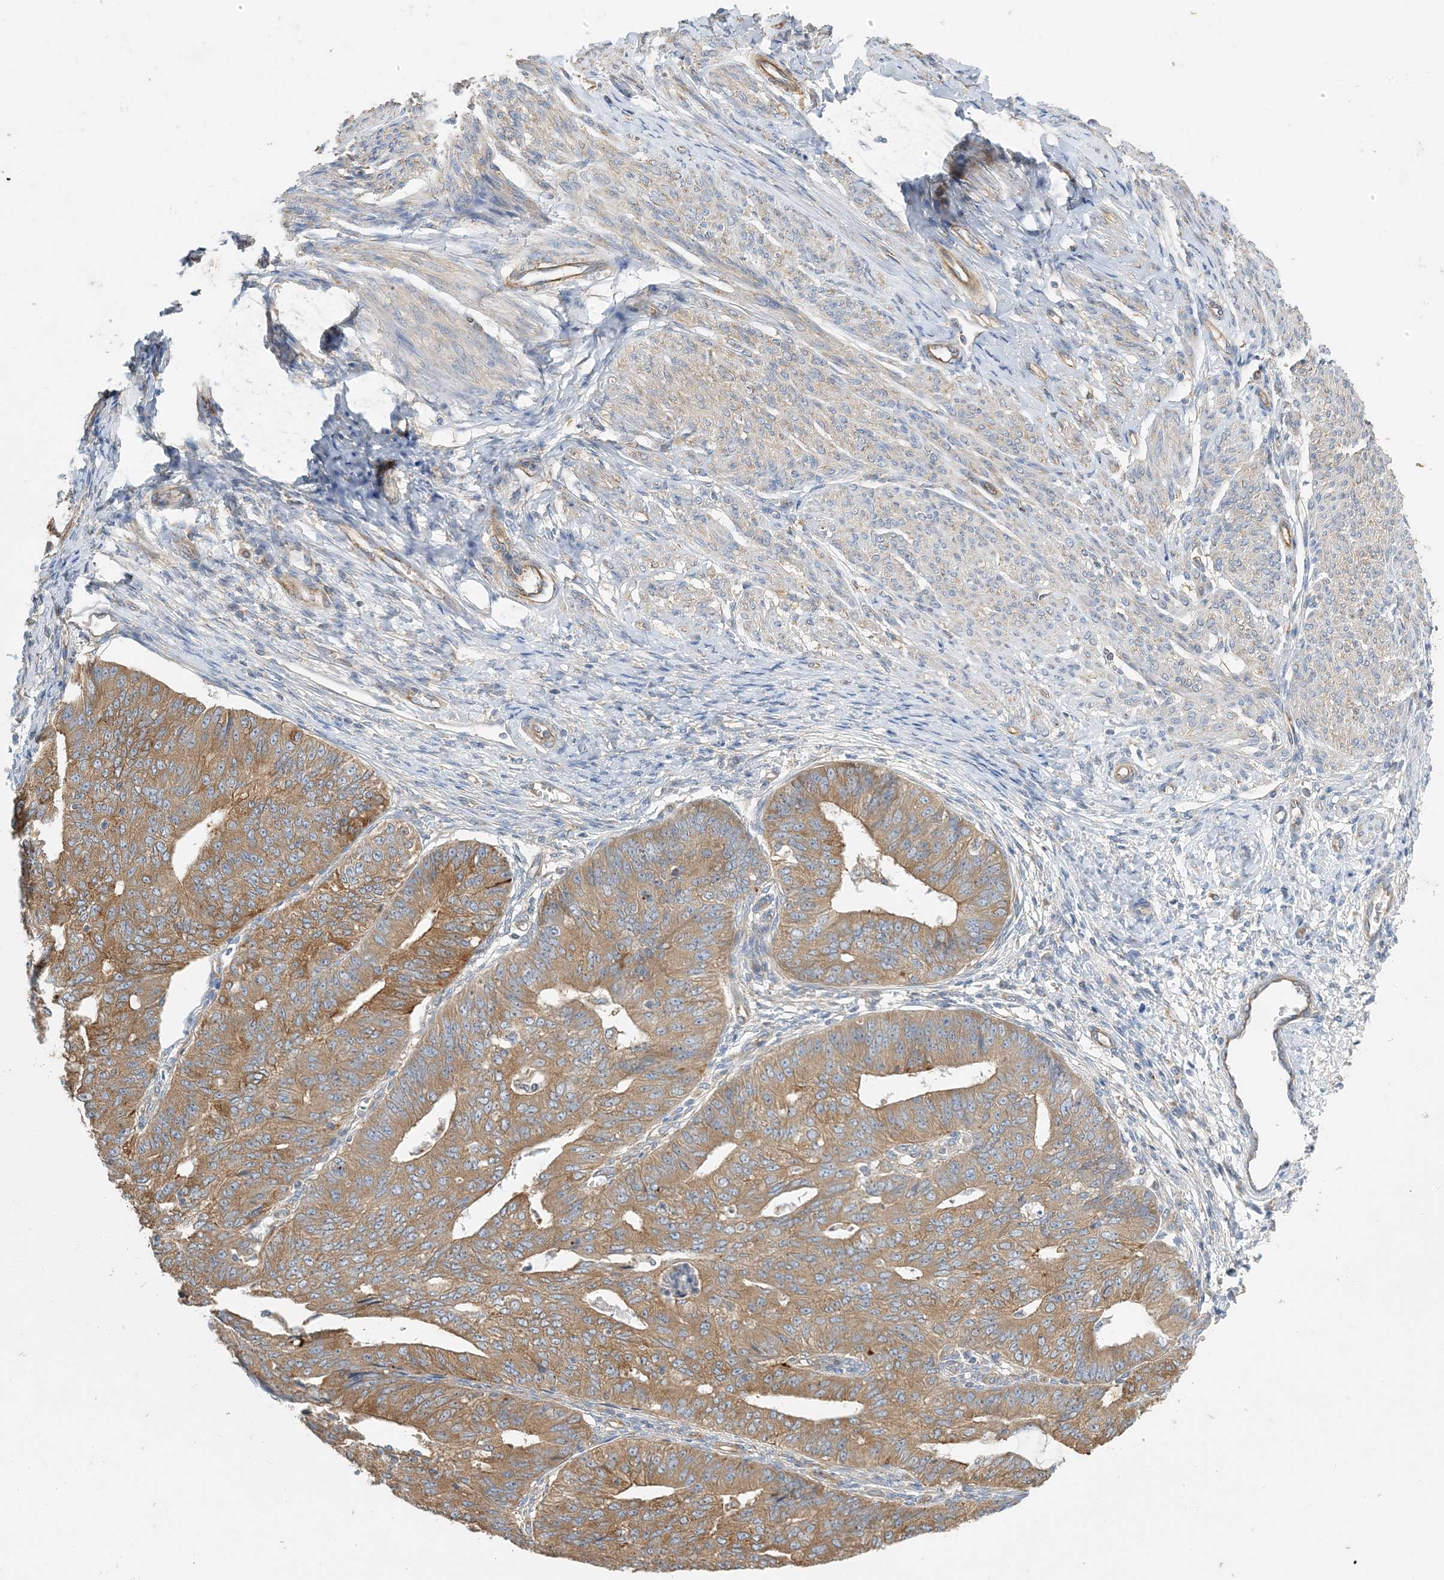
{"staining": {"intensity": "moderate", "quantity": ">75%", "location": "cytoplasmic/membranous"}, "tissue": "endometrial cancer", "cell_type": "Tumor cells", "image_type": "cancer", "snomed": [{"axis": "morphology", "description": "Adenocarcinoma, NOS"}, {"axis": "topography", "description": "Endometrium"}], "caption": "A photomicrograph of human endometrial cancer (adenocarcinoma) stained for a protein demonstrates moderate cytoplasmic/membranous brown staining in tumor cells.", "gene": "SIDT1", "patient": {"sex": "female", "age": 32}}